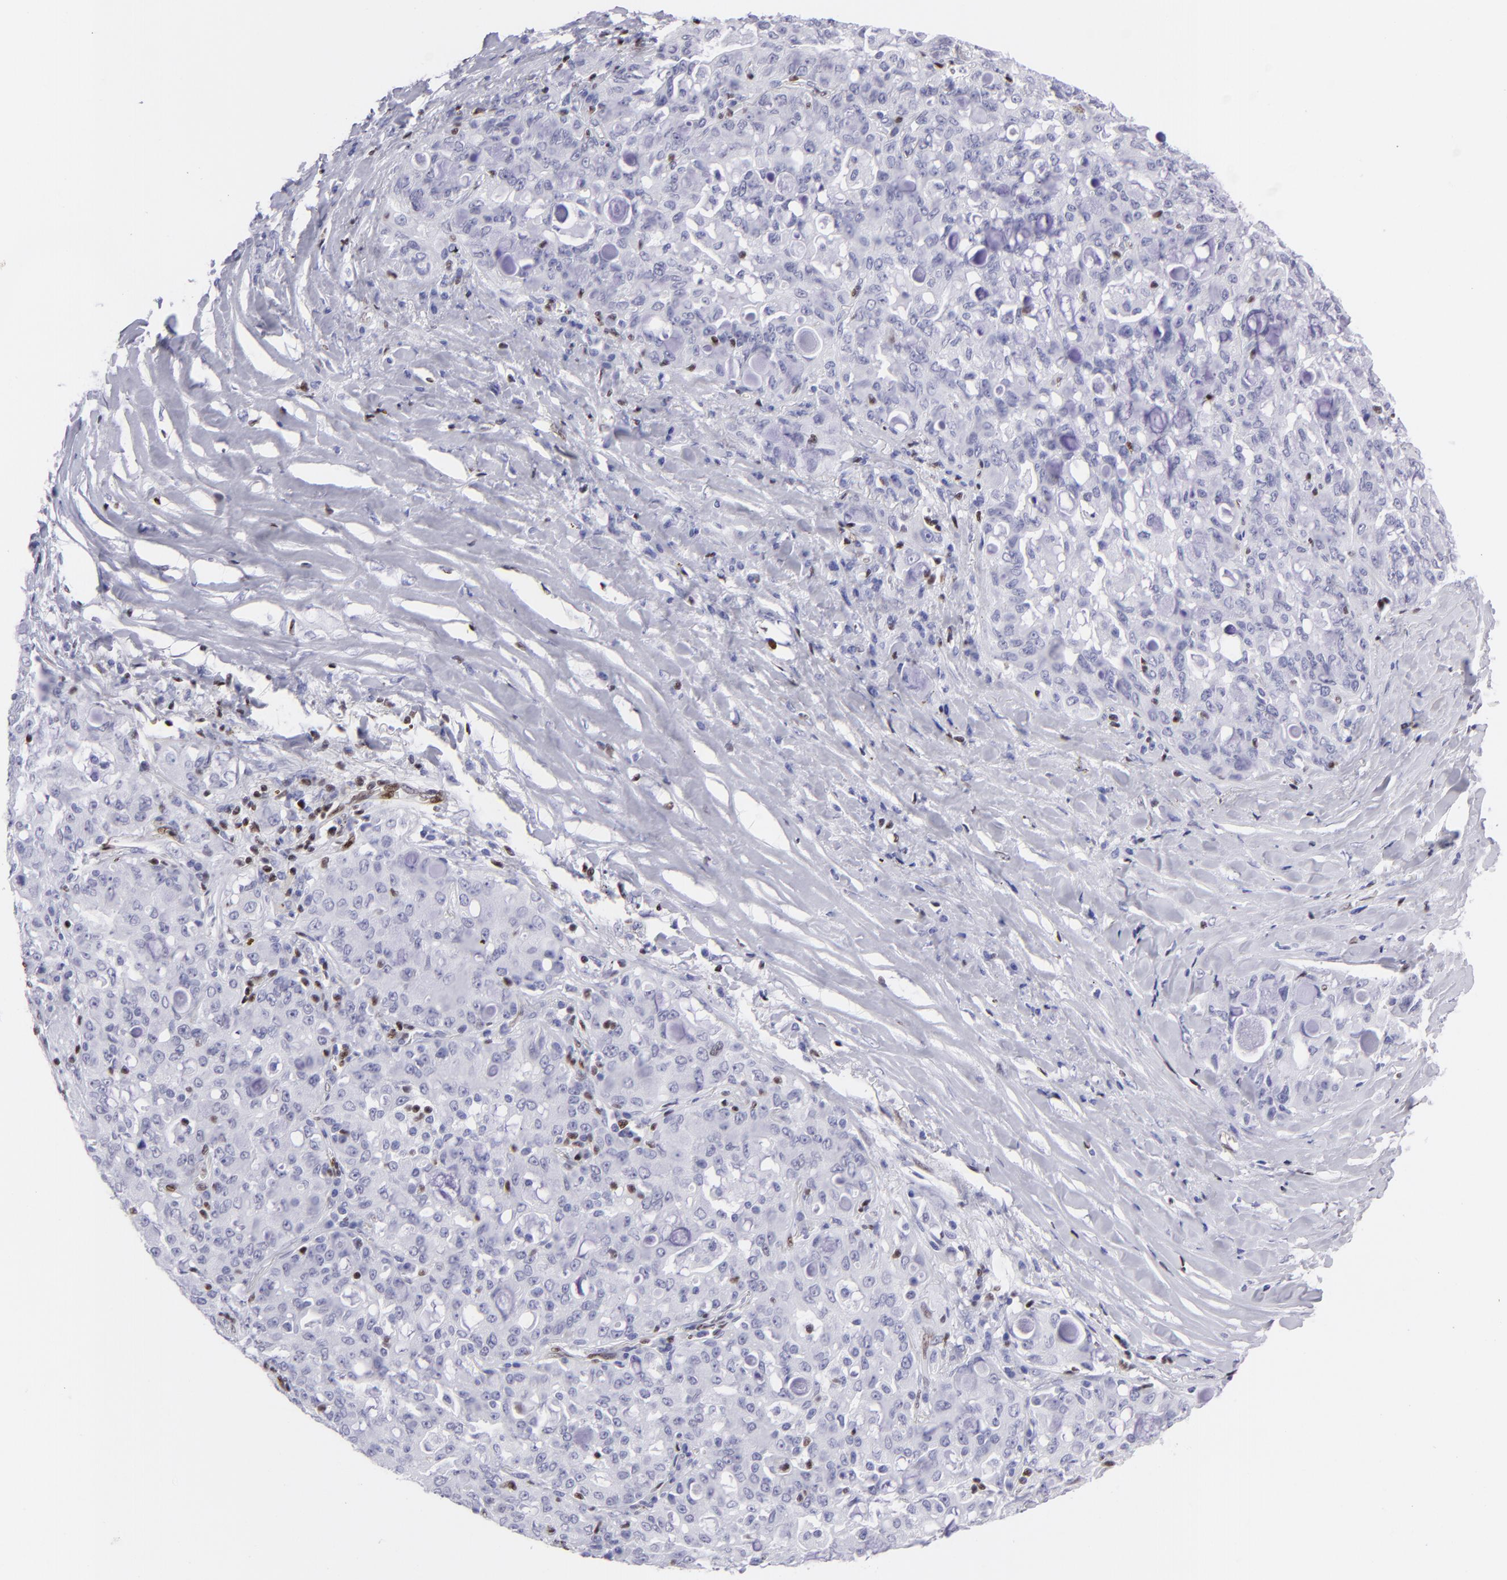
{"staining": {"intensity": "negative", "quantity": "none", "location": "none"}, "tissue": "lung cancer", "cell_type": "Tumor cells", "image_type": "cancer", "snomed": [{"axis": "morphology", "description": "Adenocarcinoma, NOS"}, {"axis": "topography", "description": "Lung"}], "caption": "Tumor cells show no significant protein positivity in adenocarcinoma (lung). (DAB (3,3'-diaminobenzidine) IHC, high magnification).", "gene": "ETS1", "patient": {"sex": "female", "age": 44}}